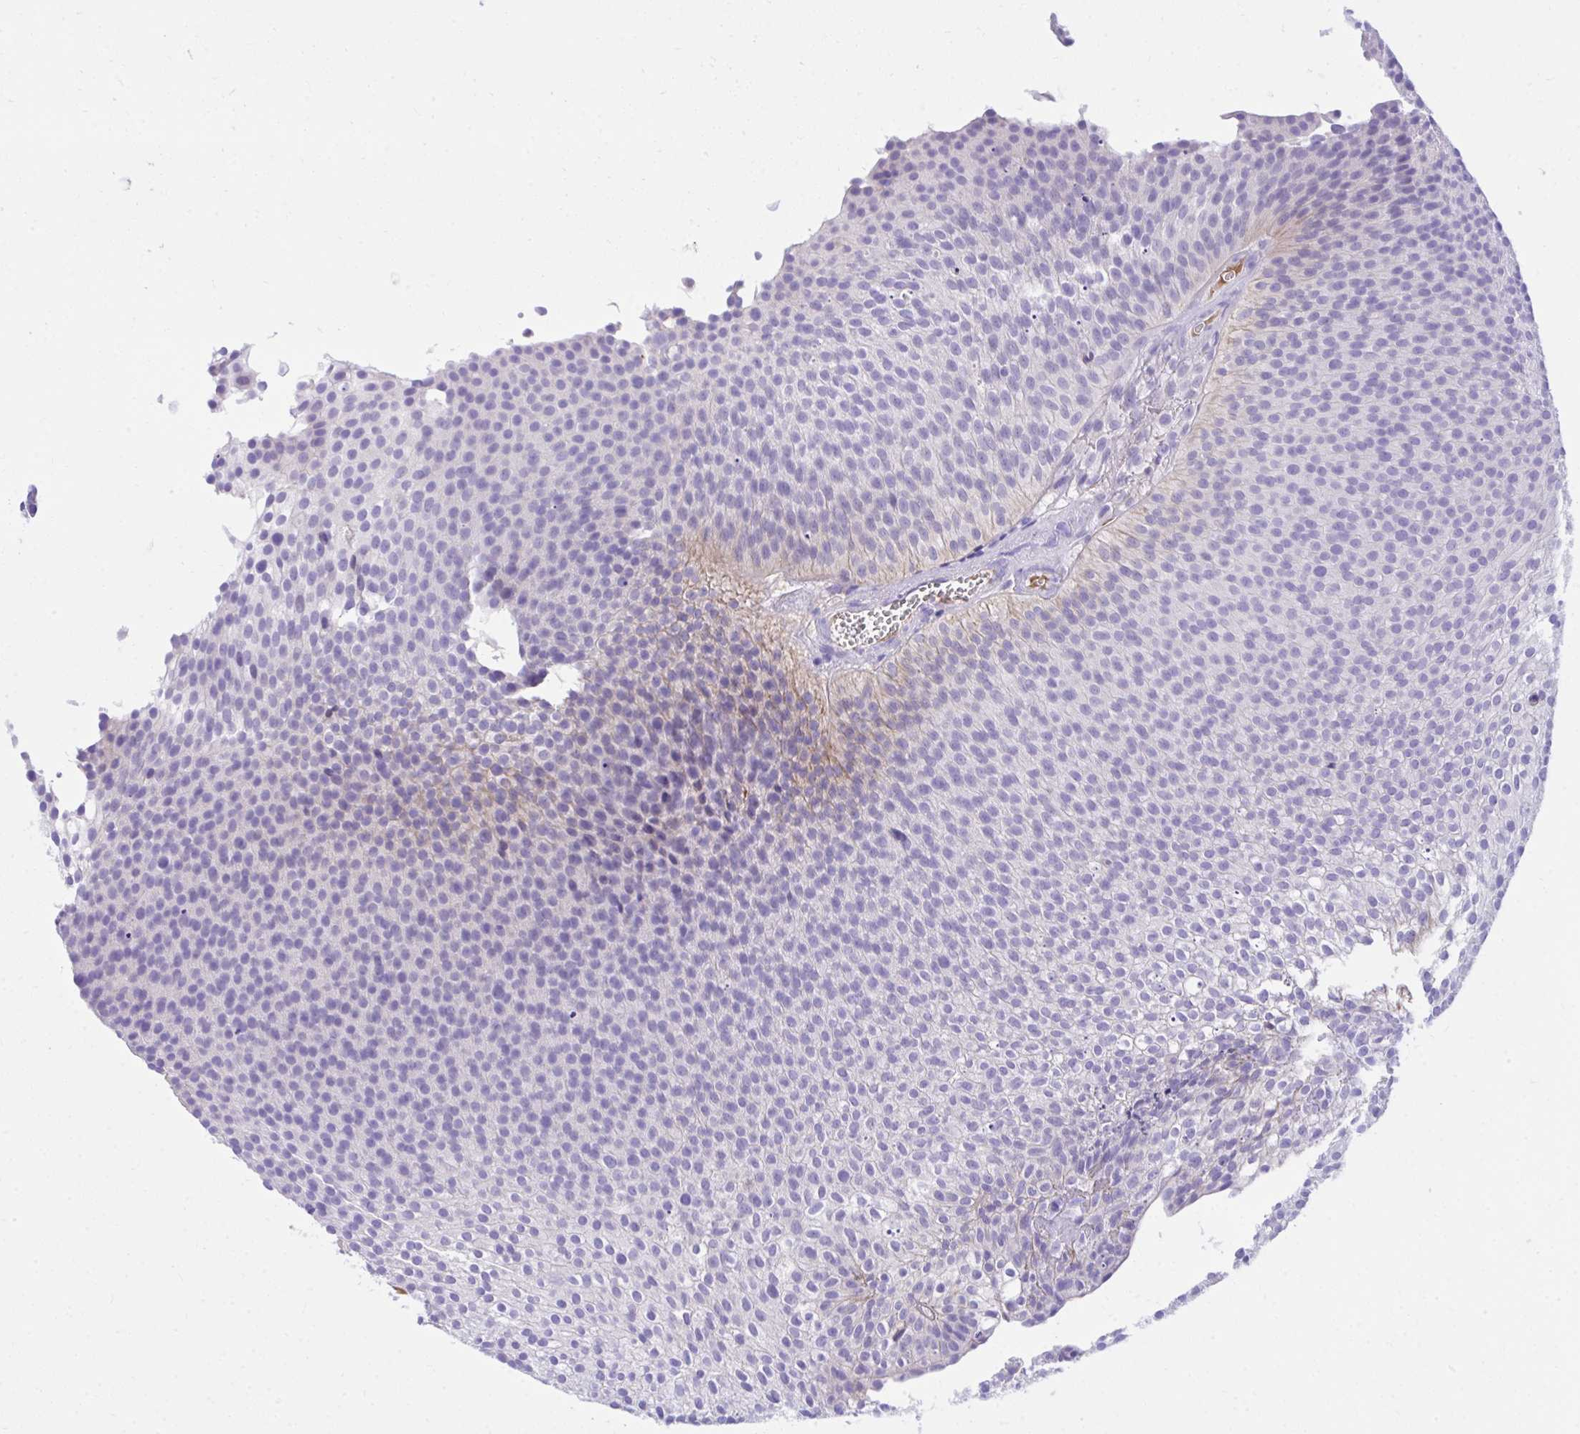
{"staining": {"intensity": "negative", "quantity": "none", "location": "none"}, "tissue": "urothelial cancer", "cell_type": "Tumor cells", "image_type": "cancer", "snomed": [{"axis": "morphology", "description": "Urothelial carcinoma, Low grade"}, {"axis": "topography", "description": "Urinary bladder"}], "caption": "This is an immunohistochemistry (IHC) photomicrograph of urothelial cancer. There is no expression in tumor cells.", "gene": "HRG", "patient": {"sex": "male", "age": 91}}